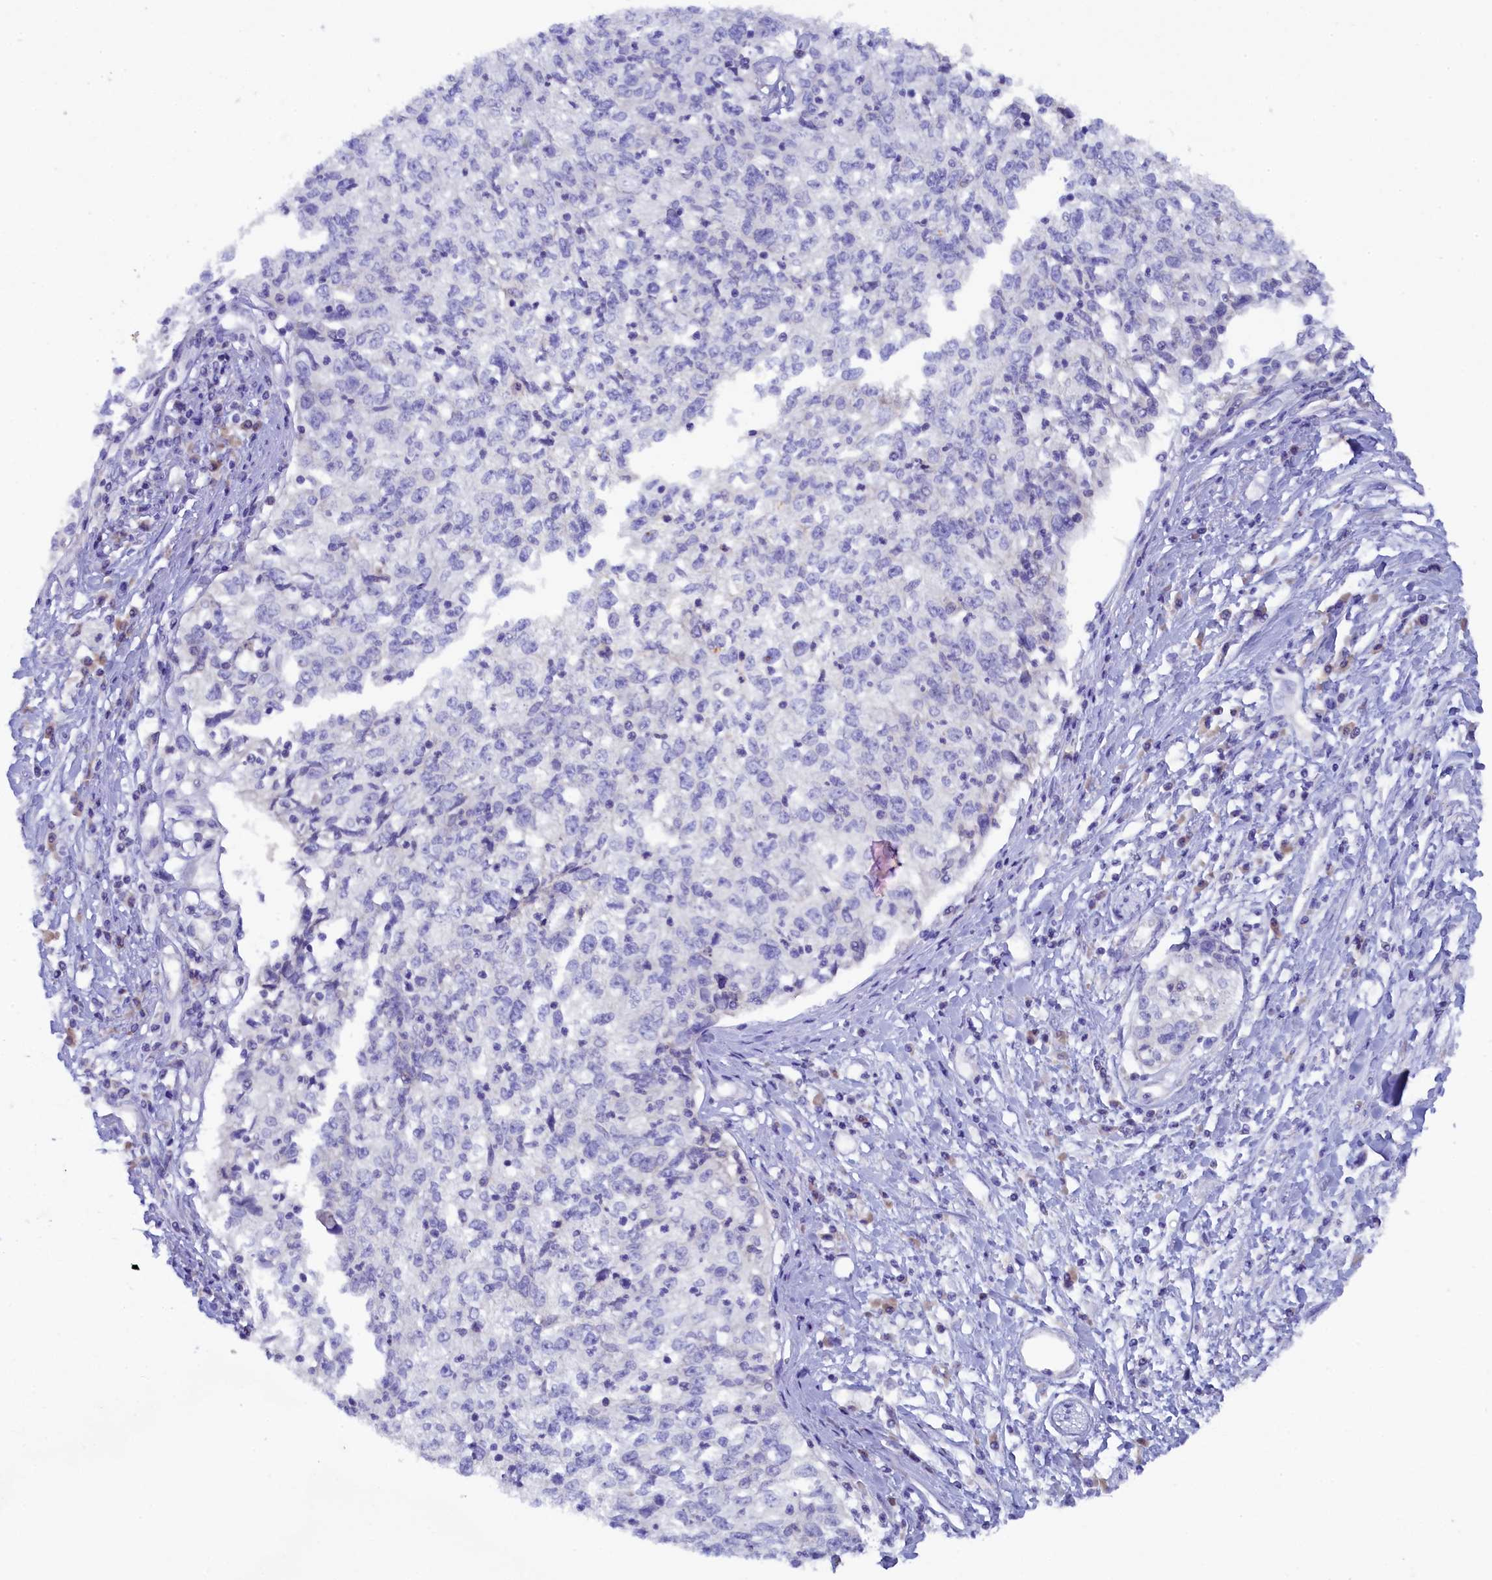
{"staining": {"intensity": "negative", "quantity": "none", "location": "none"}, "tissue": "cervical cancer", "cell_type": "Tumor cells", "image_type": "cancer", "snomed": [{"axis": "morphology", "description": "Squamous cell carcinoma, NOS"}, {"axis": "topography", "description": "Cervix"}], "caption": "The image exhibits no staining of tumor cells in squamous cell carcinoma (cervical).", "gene": "MYADML2", "patient": {"sex": "female", "age": 57}}